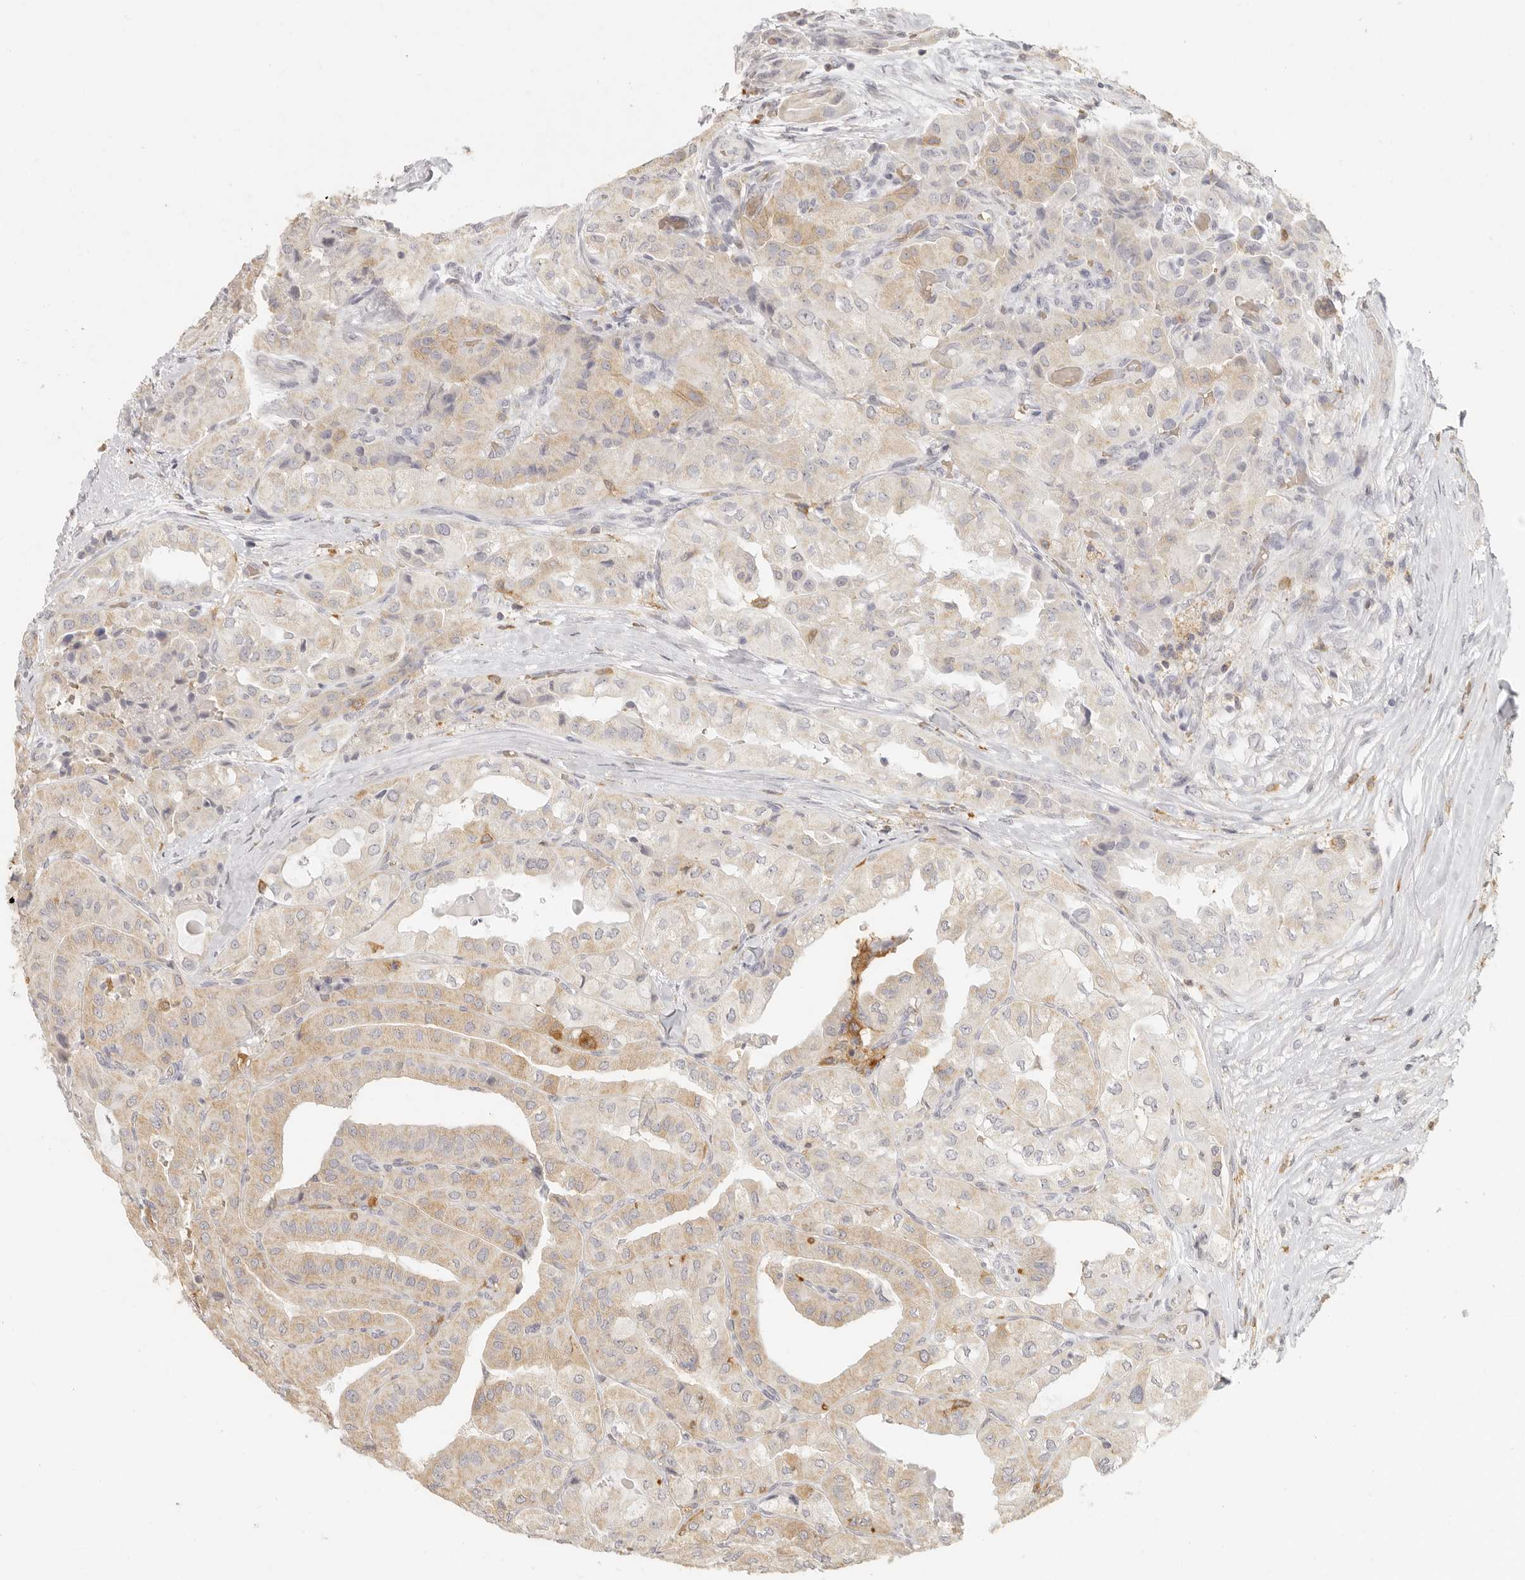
{"staining": {"intensity": "weak", "quantity": ">75%", "location": "cytoplasmic/membranous"}, "tissue": "thyroid cancer", "cell_type": "Tumor cells", "image_type": "cancer", "snomed": [{"axis": "morphology", "description": "Papillary adenocarcinoma, NOS"}, {"axis": "topography", "description": "Thyroid gland"}], "caption": "Protein staining by immunohistochemistry exhibits weak cytoplasmic/membranous staining in about >75% of tumor cells in thyroid cancer (papillary adenocarcinoma).", "gene": "NIBAN1", "patient": {"sex": "female", "age": 59}}